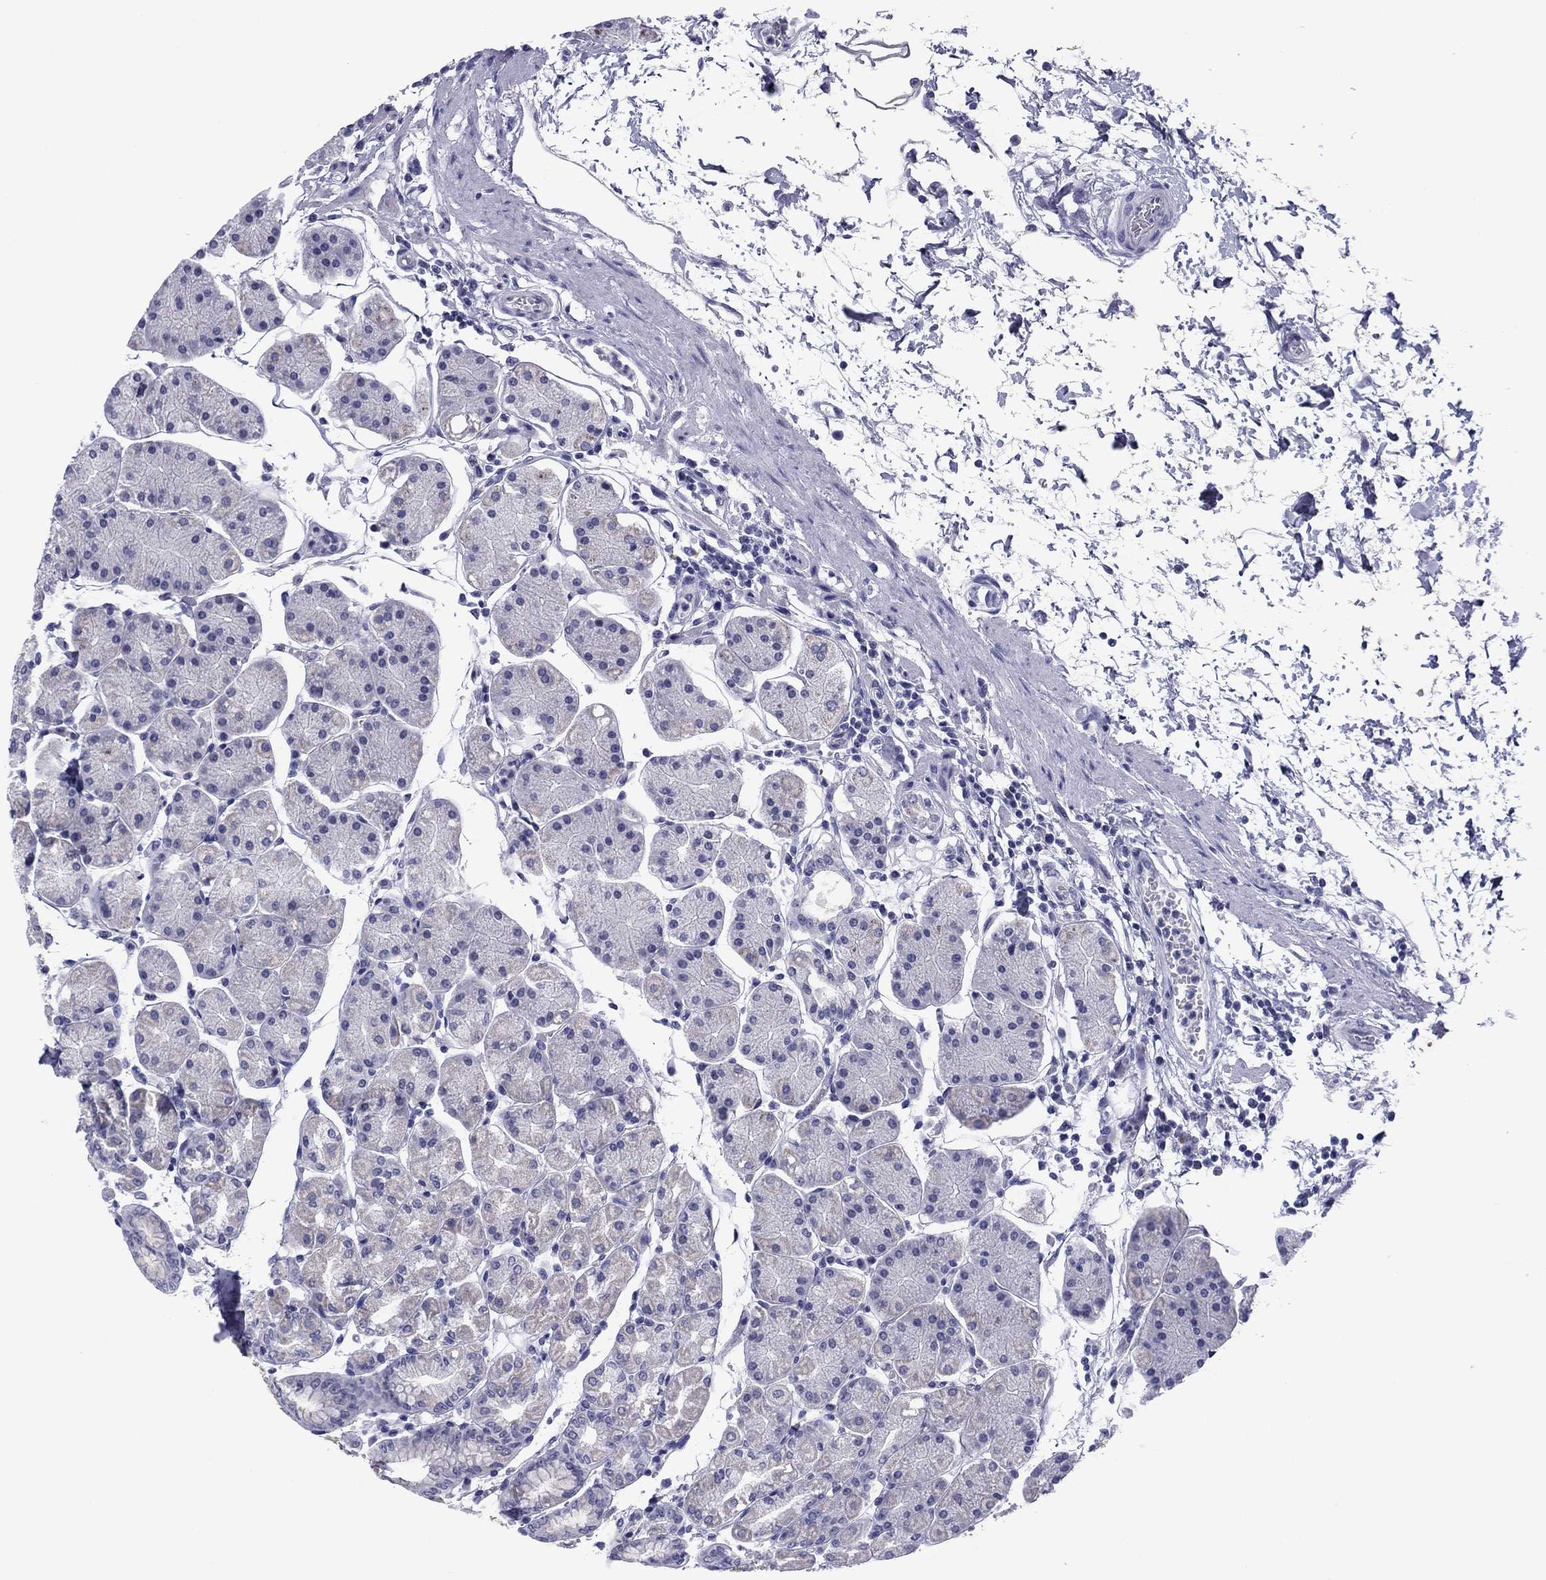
{"staining": {"intensity": "negative", "quantity": "none", "location": "none"}, "tissue": "stomach", "cell_type": "Glandular cells", "image_type": "normal", "snomed": [{"axis": "morphology", "description": "Normal tissue, NOS"}, {"axis": "topography", "description": "Stomach"}], "caption": "A high-resolution image shows immunohistochemistry (IHC) staining of benign stomach, which shows no significant positivity in glandular cells. (DAB (3,3'-diaminobenzidine) IHC, high magnification).", "gene": "TCFL5", "patient": {"sex": "male", "age": 54}}